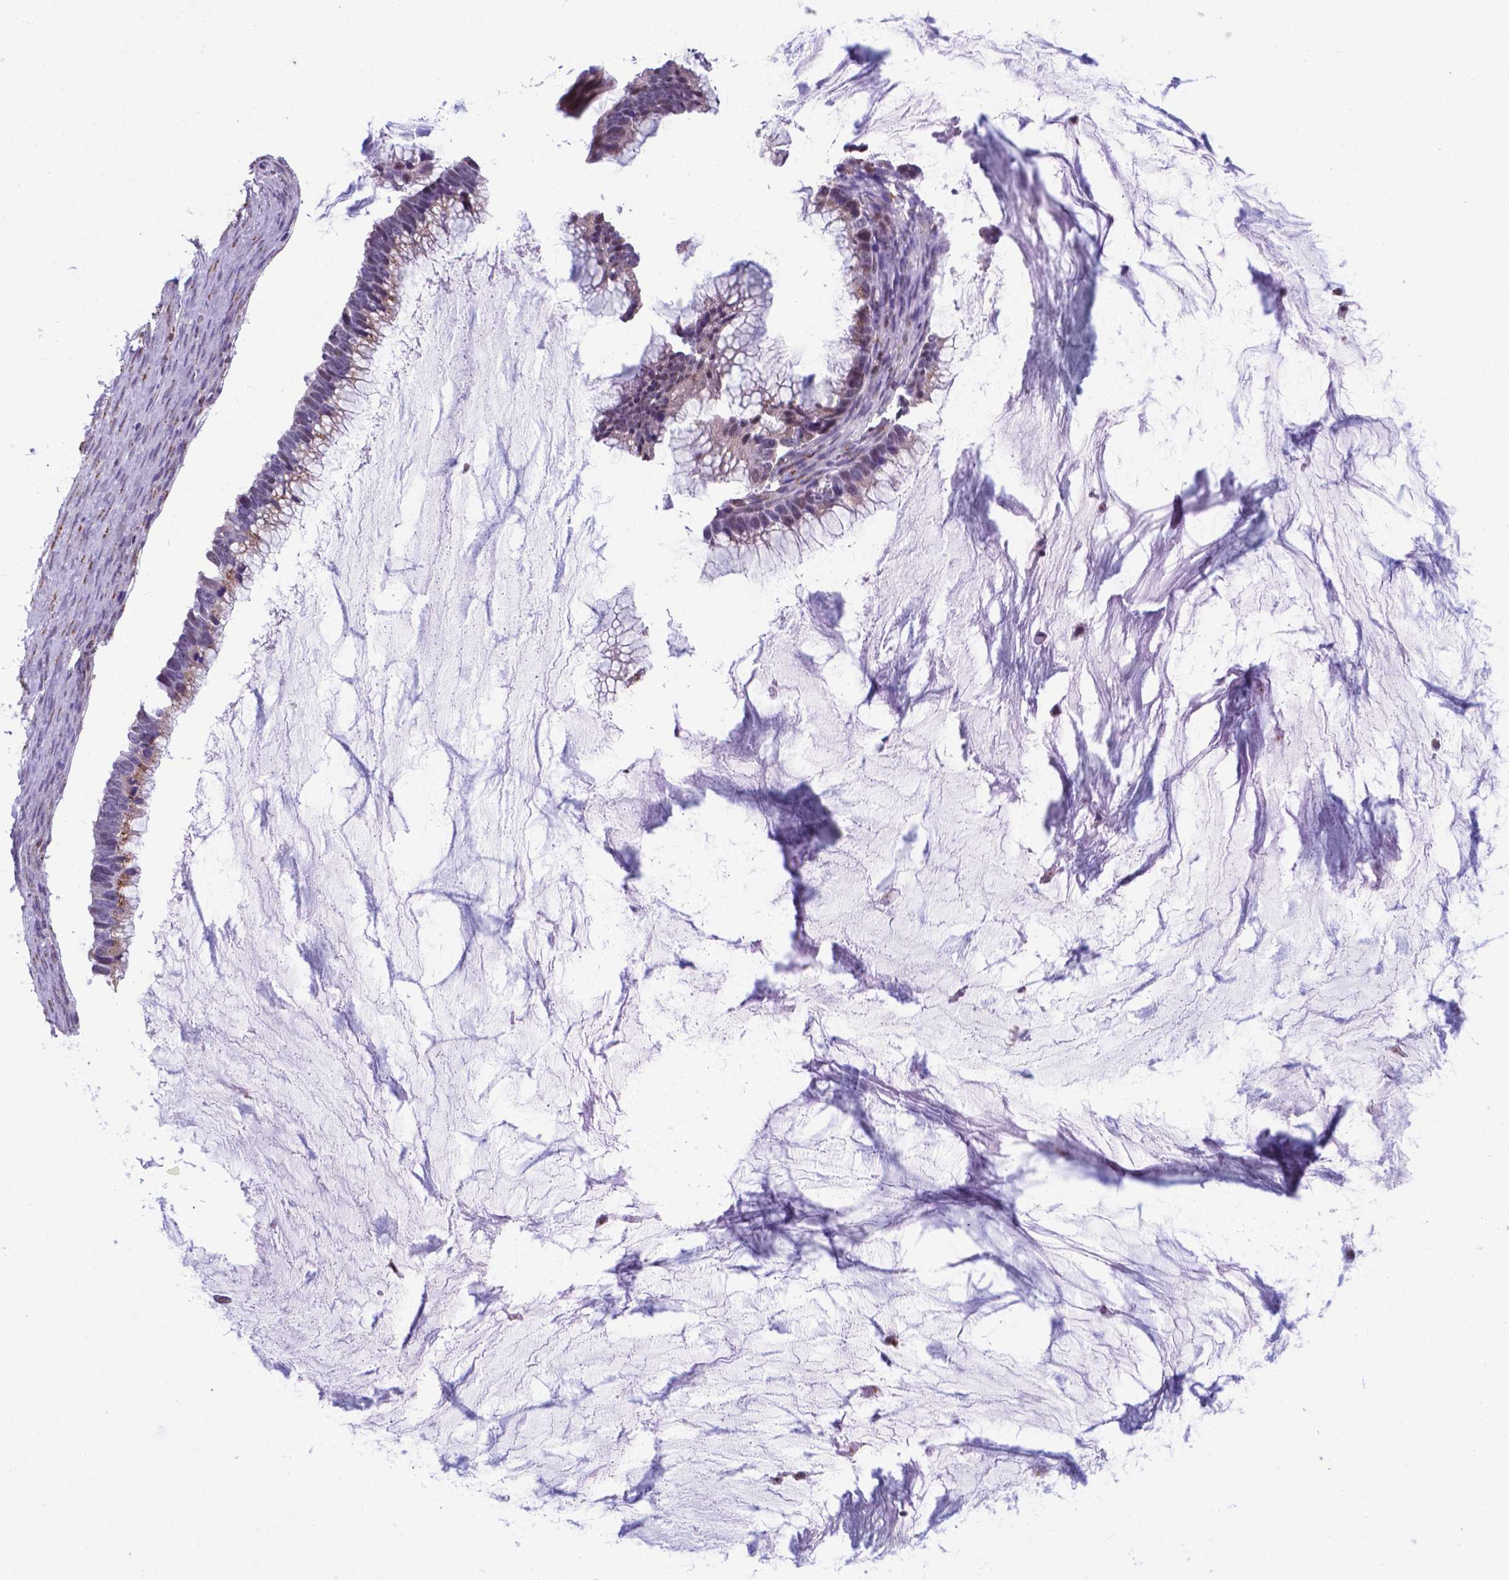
{"staining": {"intensity": "weak", "quantity": "25%-75%", "location": "cytoplasmic/membranous"}, "tissue": "ovarian cancer", "cell_type": "Tumor cells", "image_type": "cancer", "snomed": [{"axis": "morphology", "description": "Cystadenocarcinoma, mucinous, NOS"}, {"axis": "topography", "description": "Ovary"}], "caption": "Immunohistochemistry (IHC) staining of mucinous cystadenocarcinoma (ovarian), which shows low levels of weak cytoplasmic/membranous staining in approximately 25%-75% of tumor cells indicating weak cytoplasmic/membranous protein staining. The staining was performed using DAB (3,3'-diaminobenzidine) (brown) for protein detection and nuclei were counterstained in hematoxylin (blue).", "gene": "MRPL10", "patient": {"sex": "female", "age": 38}}